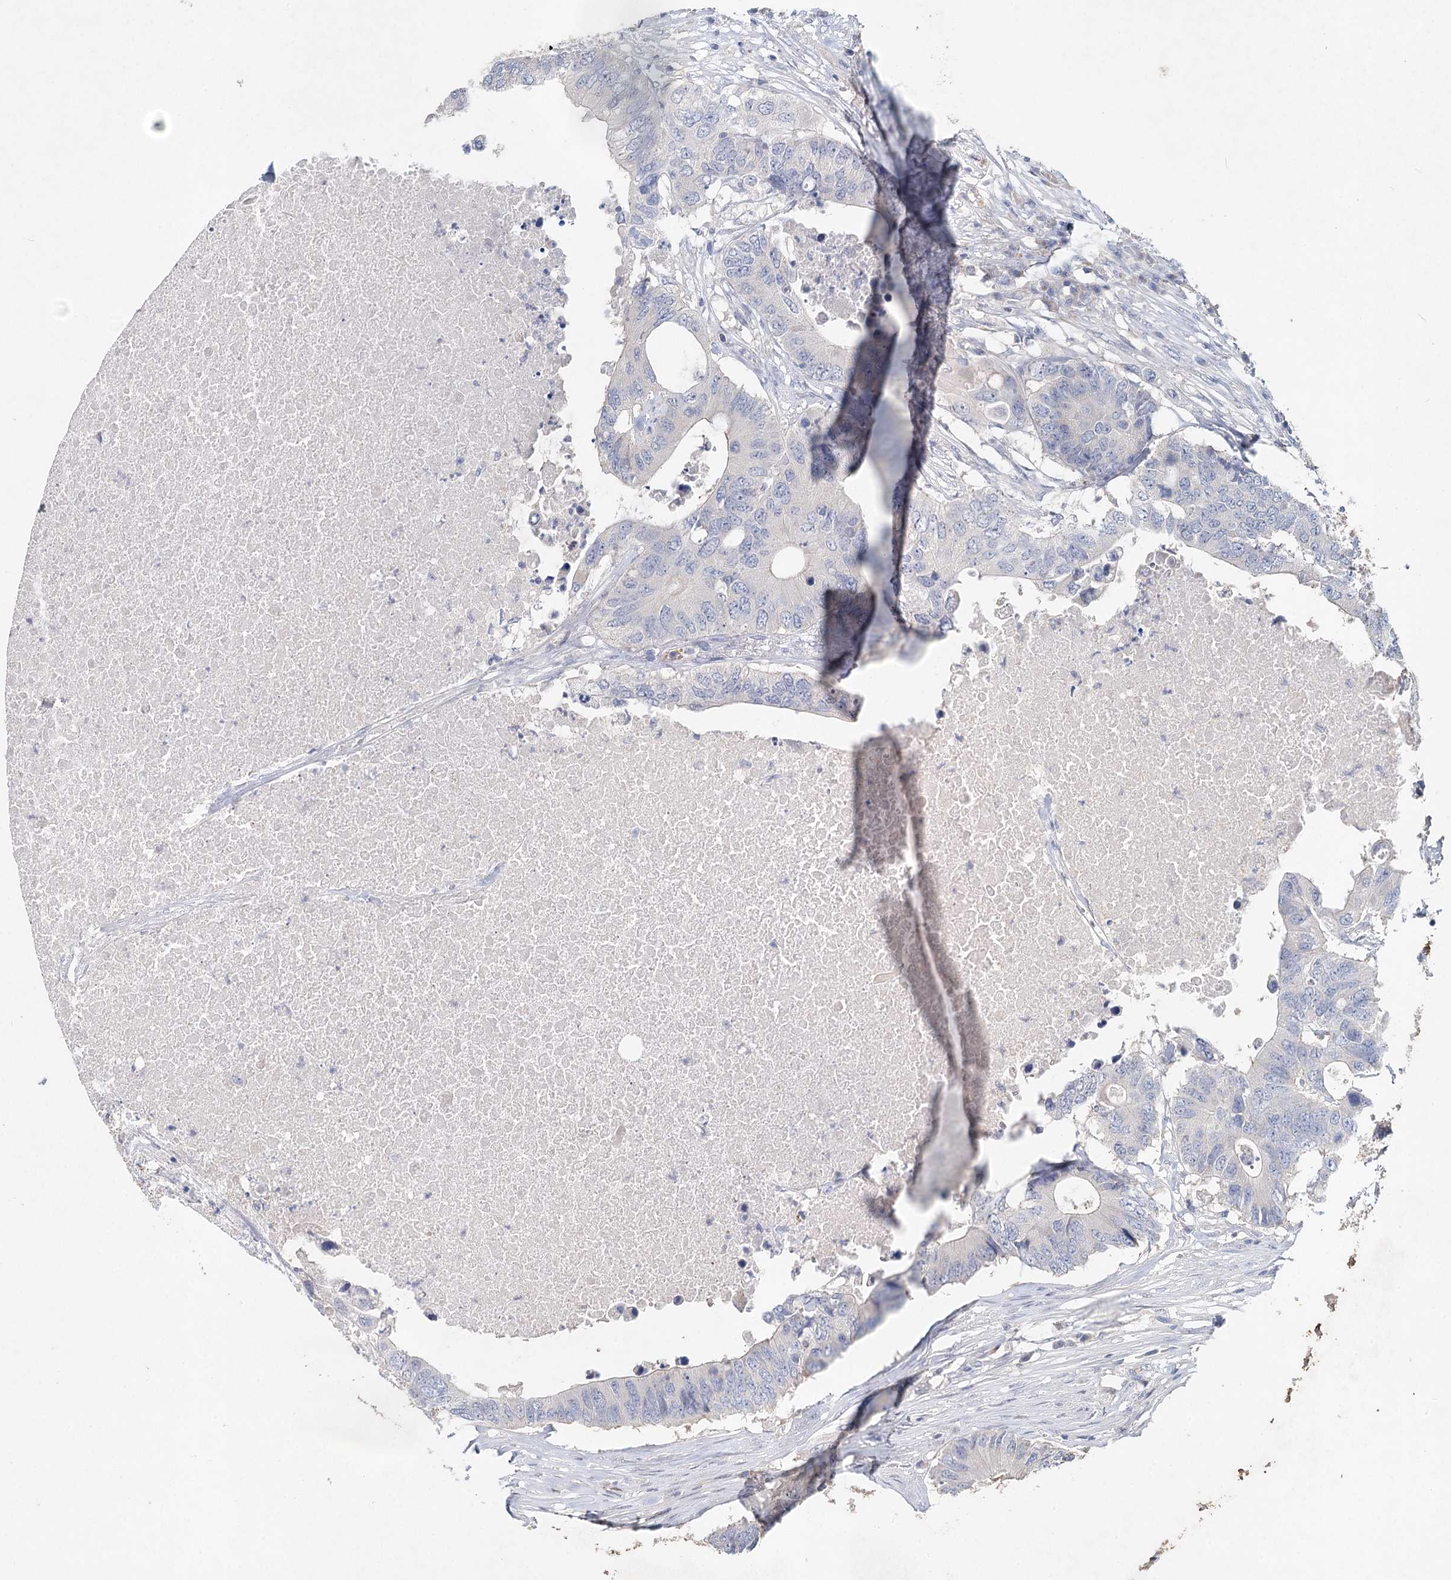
{"staining": {"intensity": "negative", "quantity": "none", "location": "none"}, "tissue": "colorectal cancer", "cell_type": "Tumor cells", "image_type": "cancer", "snomed": [{"axis": "morphology", "description": "Adenocarcinoma, NOS"}, {"axis": "topography", "description": "Colon"}], "caption": "A photomicrograph of human colorectal adenocarcinoma is negative for staining in tumor cells. (DAB (3,3'-diaminobenzidine) IHC visualized using brightfield microscopy, high magnification).", "gene": "SLC19A3", "patient": {"sex": "male", "age": 71}}